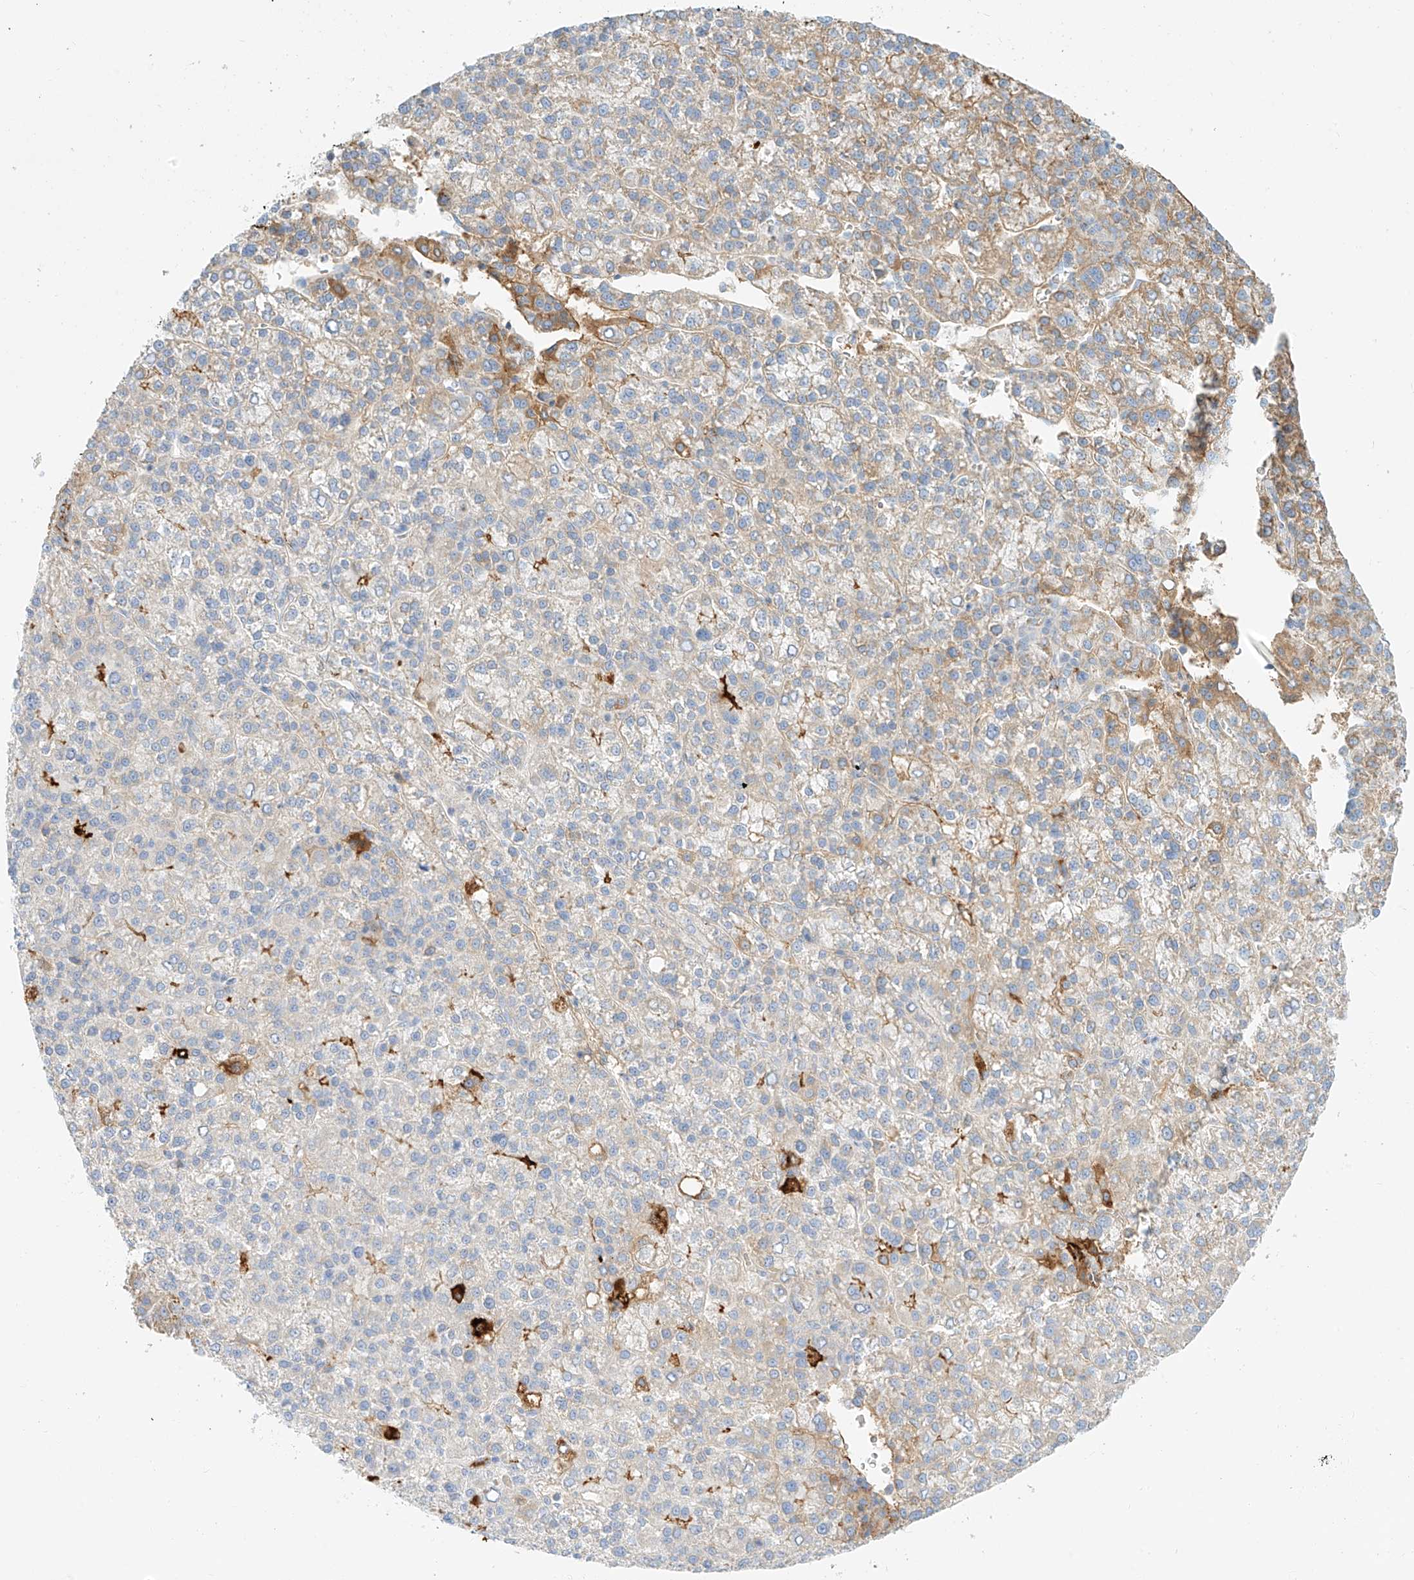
{"staining": {"intensity": "moderate", "quantity": "<25%", "location": "cytoplasmic/membranous"}, "tissue": "liver cancer", "cell_type": "Tumor cells", "image_type": "cancer", "snomed": [{"axis": "morphology", "description": "Carcinoma, Hepatocellular, NOS"}, {"axis": "topography", "description": "Liver"}], "caption": "Moderate cytoplasmic/membranous protein expression is present in about <25% of tumor cells in liver hepatocellular carcinoma.", "gene": "OCSTAMP", "patient": {"sex": "female", "age": 58}}